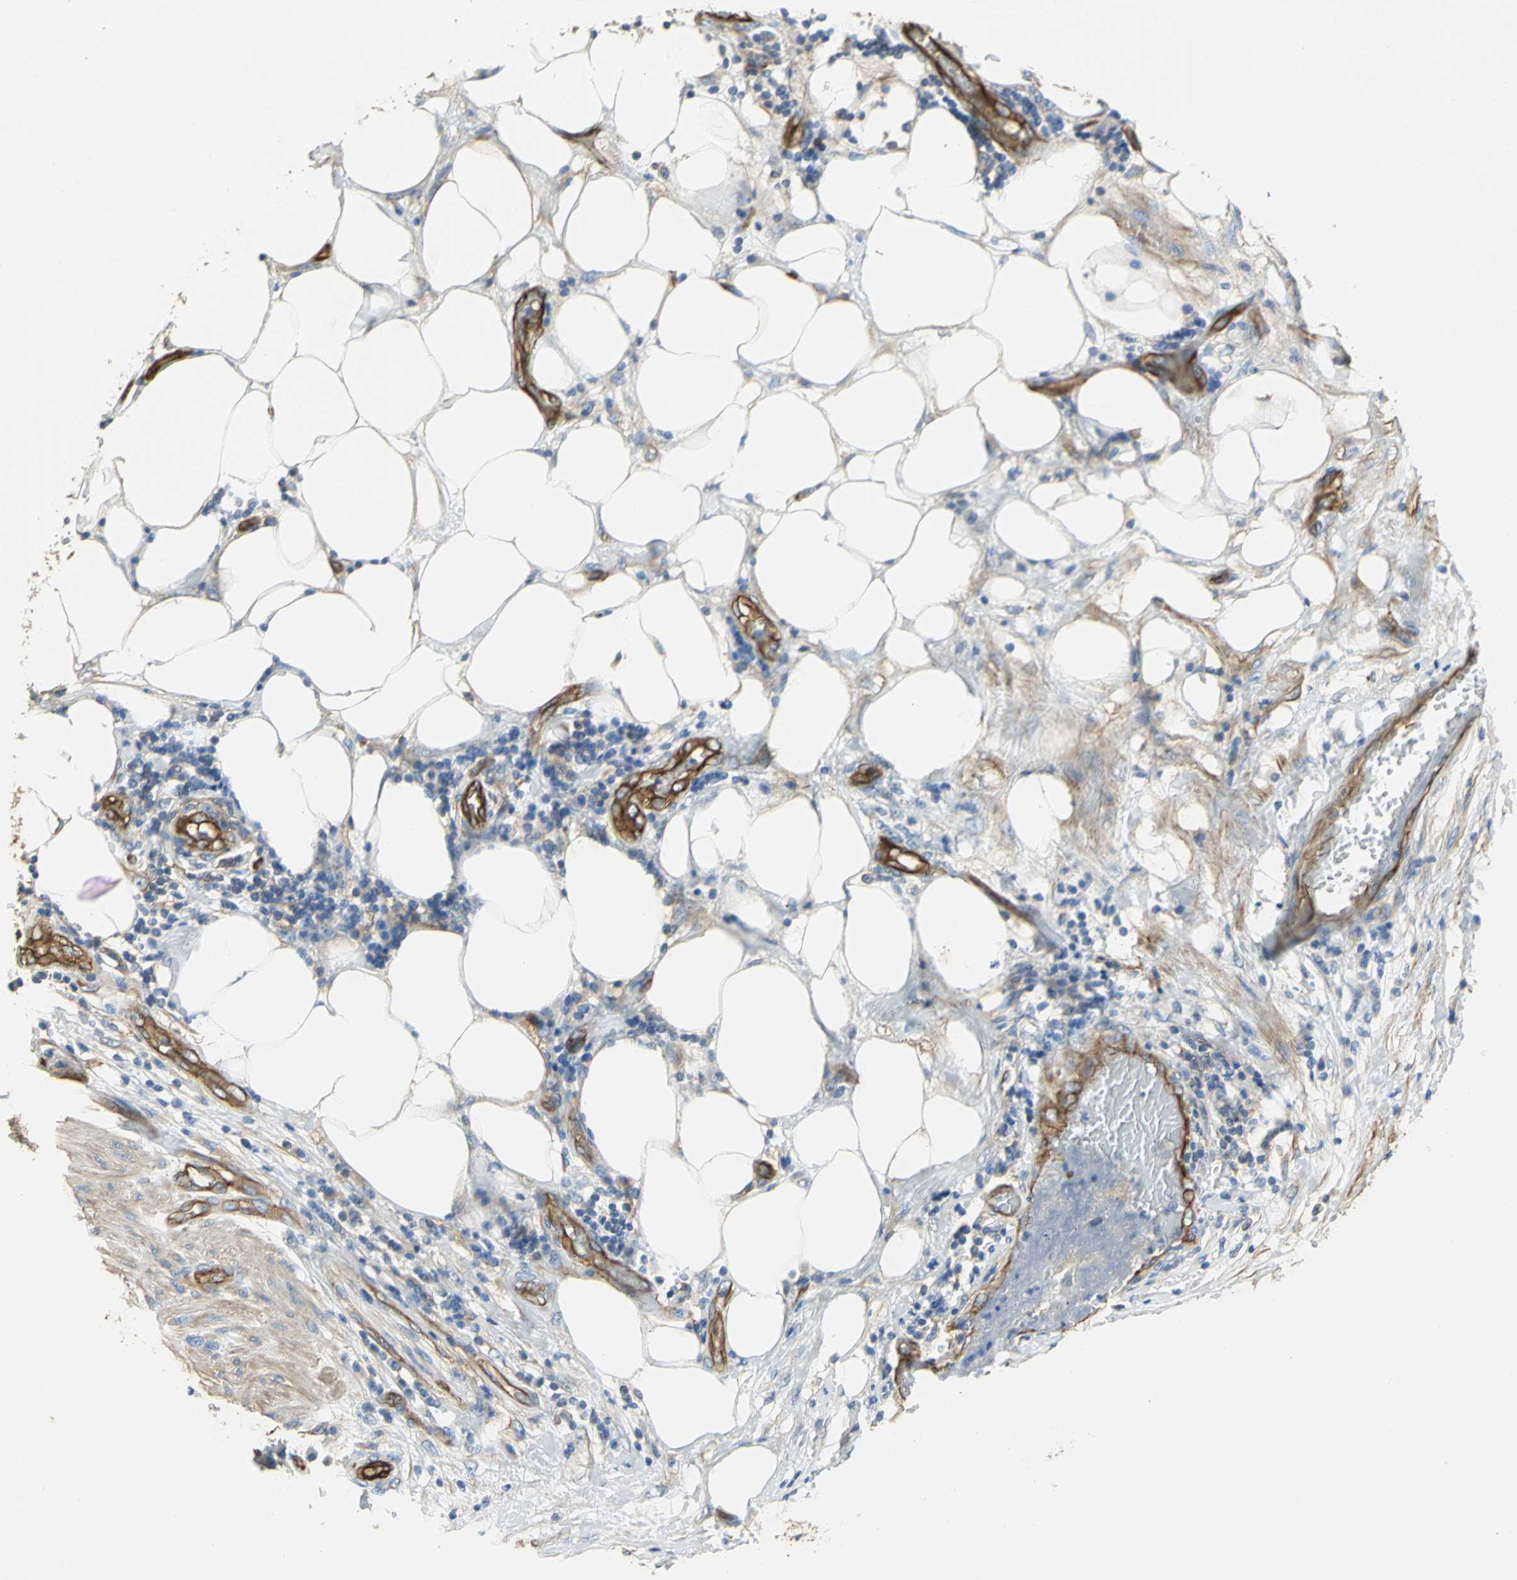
{"staining": {"intensity": "strong", "quantity": ">75%", "location": "cytoplasmic/membranous"}, "tissue": "lung cancer", "cell_type": "Tumor cells", "image_type": "cancer", "snomed": [{"axis": "morphology", "description": "Inflammation, NOS"}, {"axis": "morphology", "description": "Squamous cell carcinoma, NOS"}, {"axis": "topography", "description": "Lymph node"}, {"axis": "topography", "description": "Soft tissue"}, {"axis": "topography", "description": "Lung"}], "caption": "This is a histology image of immunohistochemistry staining of lung cancer (squamous cell carcinoma), which shows strong staining in the cytoplasmic/membranous of tumor cells.", "gene": "FLNB", "patient": {"sex": "male", "age": 66}}